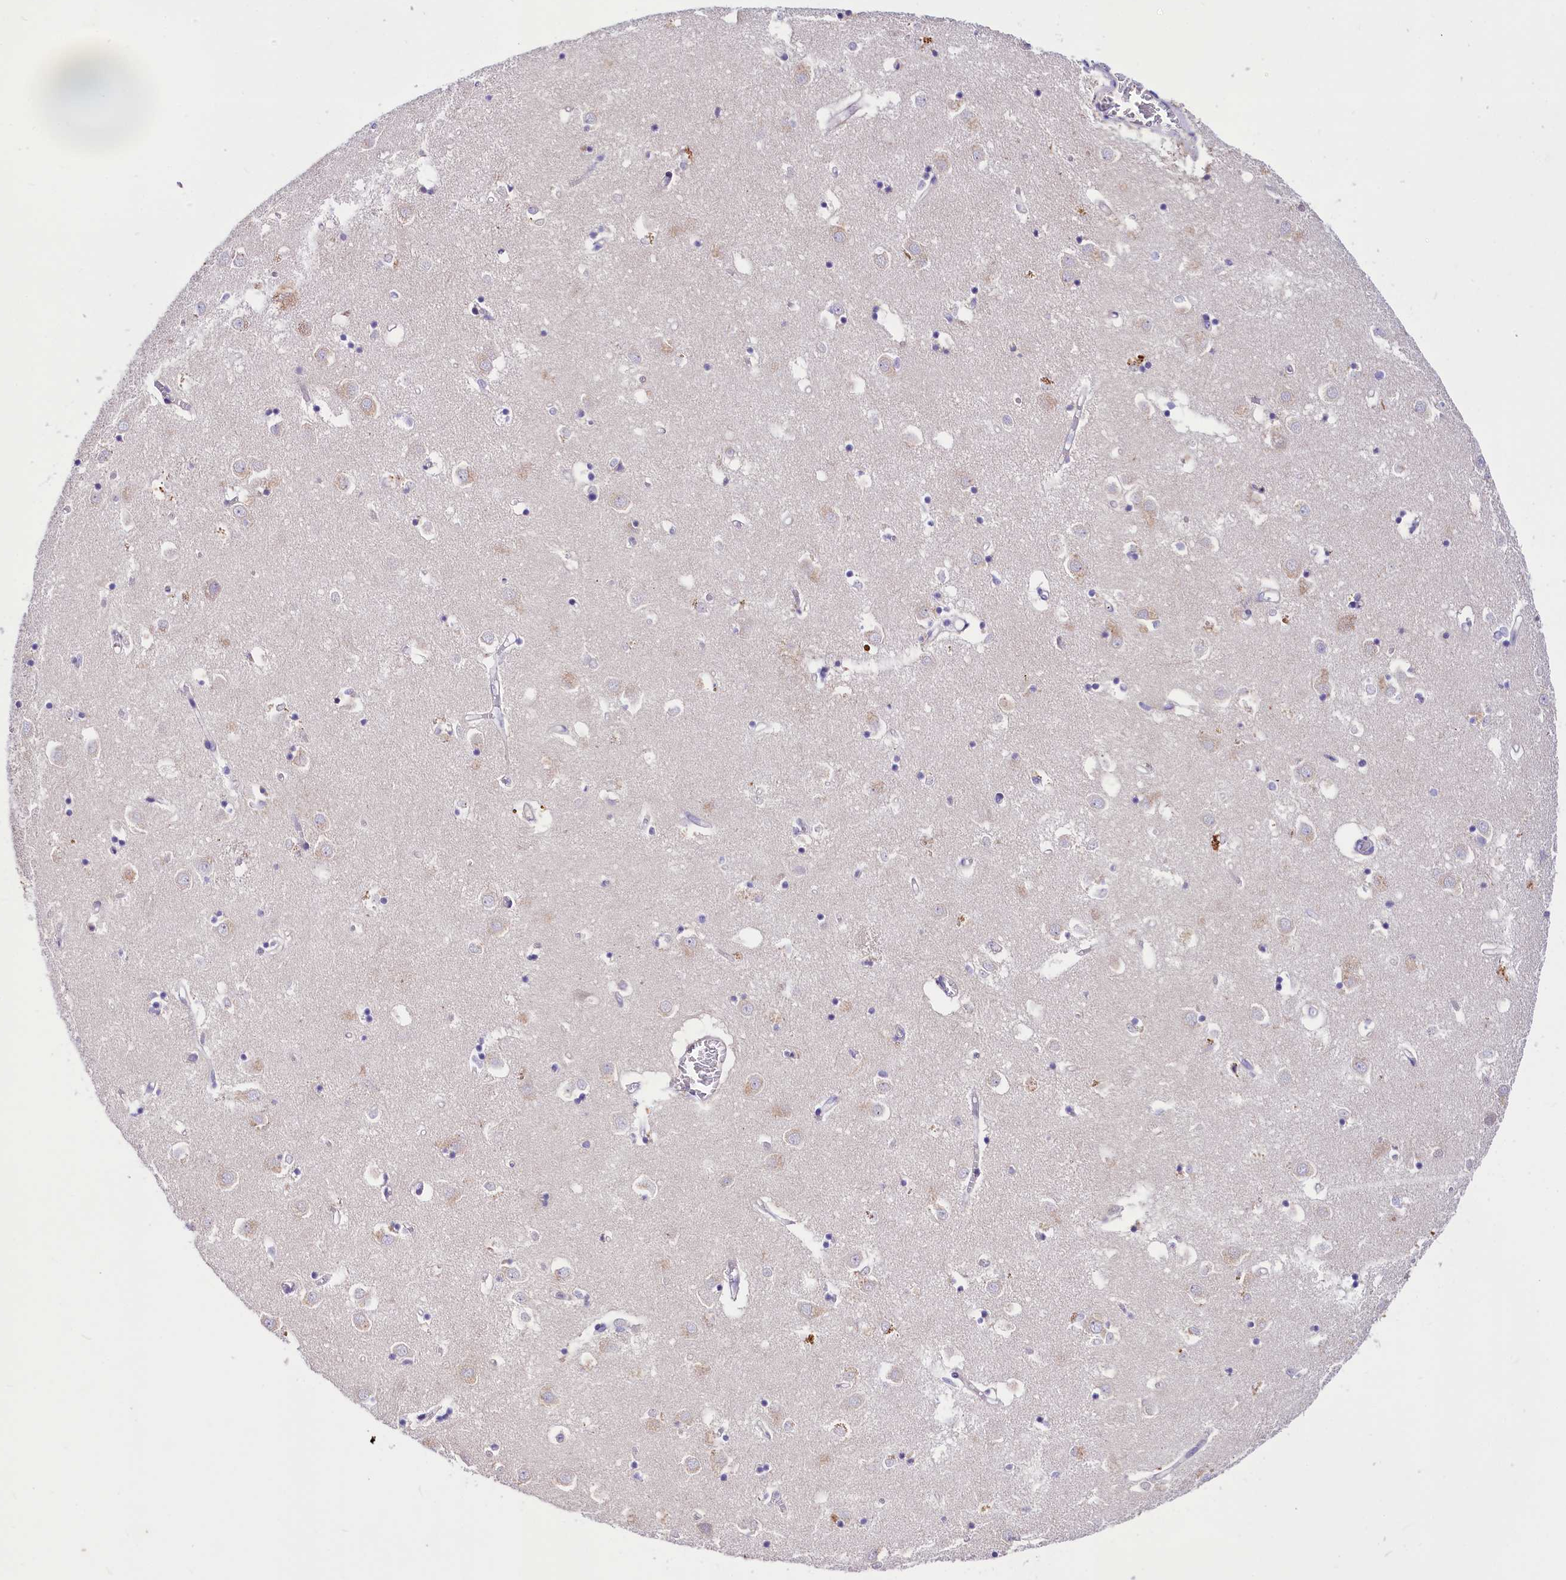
{"staining": {"intensity": "negative", "quantity": "none", "location": "none"}, "tissue": "caudate", "cell_type": "Glial cells", "image_type": "normal", "snomed": [{"axis": "morphology", "description": "Normal tissue, NOS"}, {"axis": "topography", "description": "Lateral ventricle wall"}], "caption": "Immunohistochemistry micrograph of unremarkable human caudate stained for a protein (brown), which reveals no expression in glial cells. (DAB (3,3'-diaminobenzidine) immunohistochemistry, high magnification).", "gene": "ABHD5", "patient": {"sex": "male", "age": 70}}